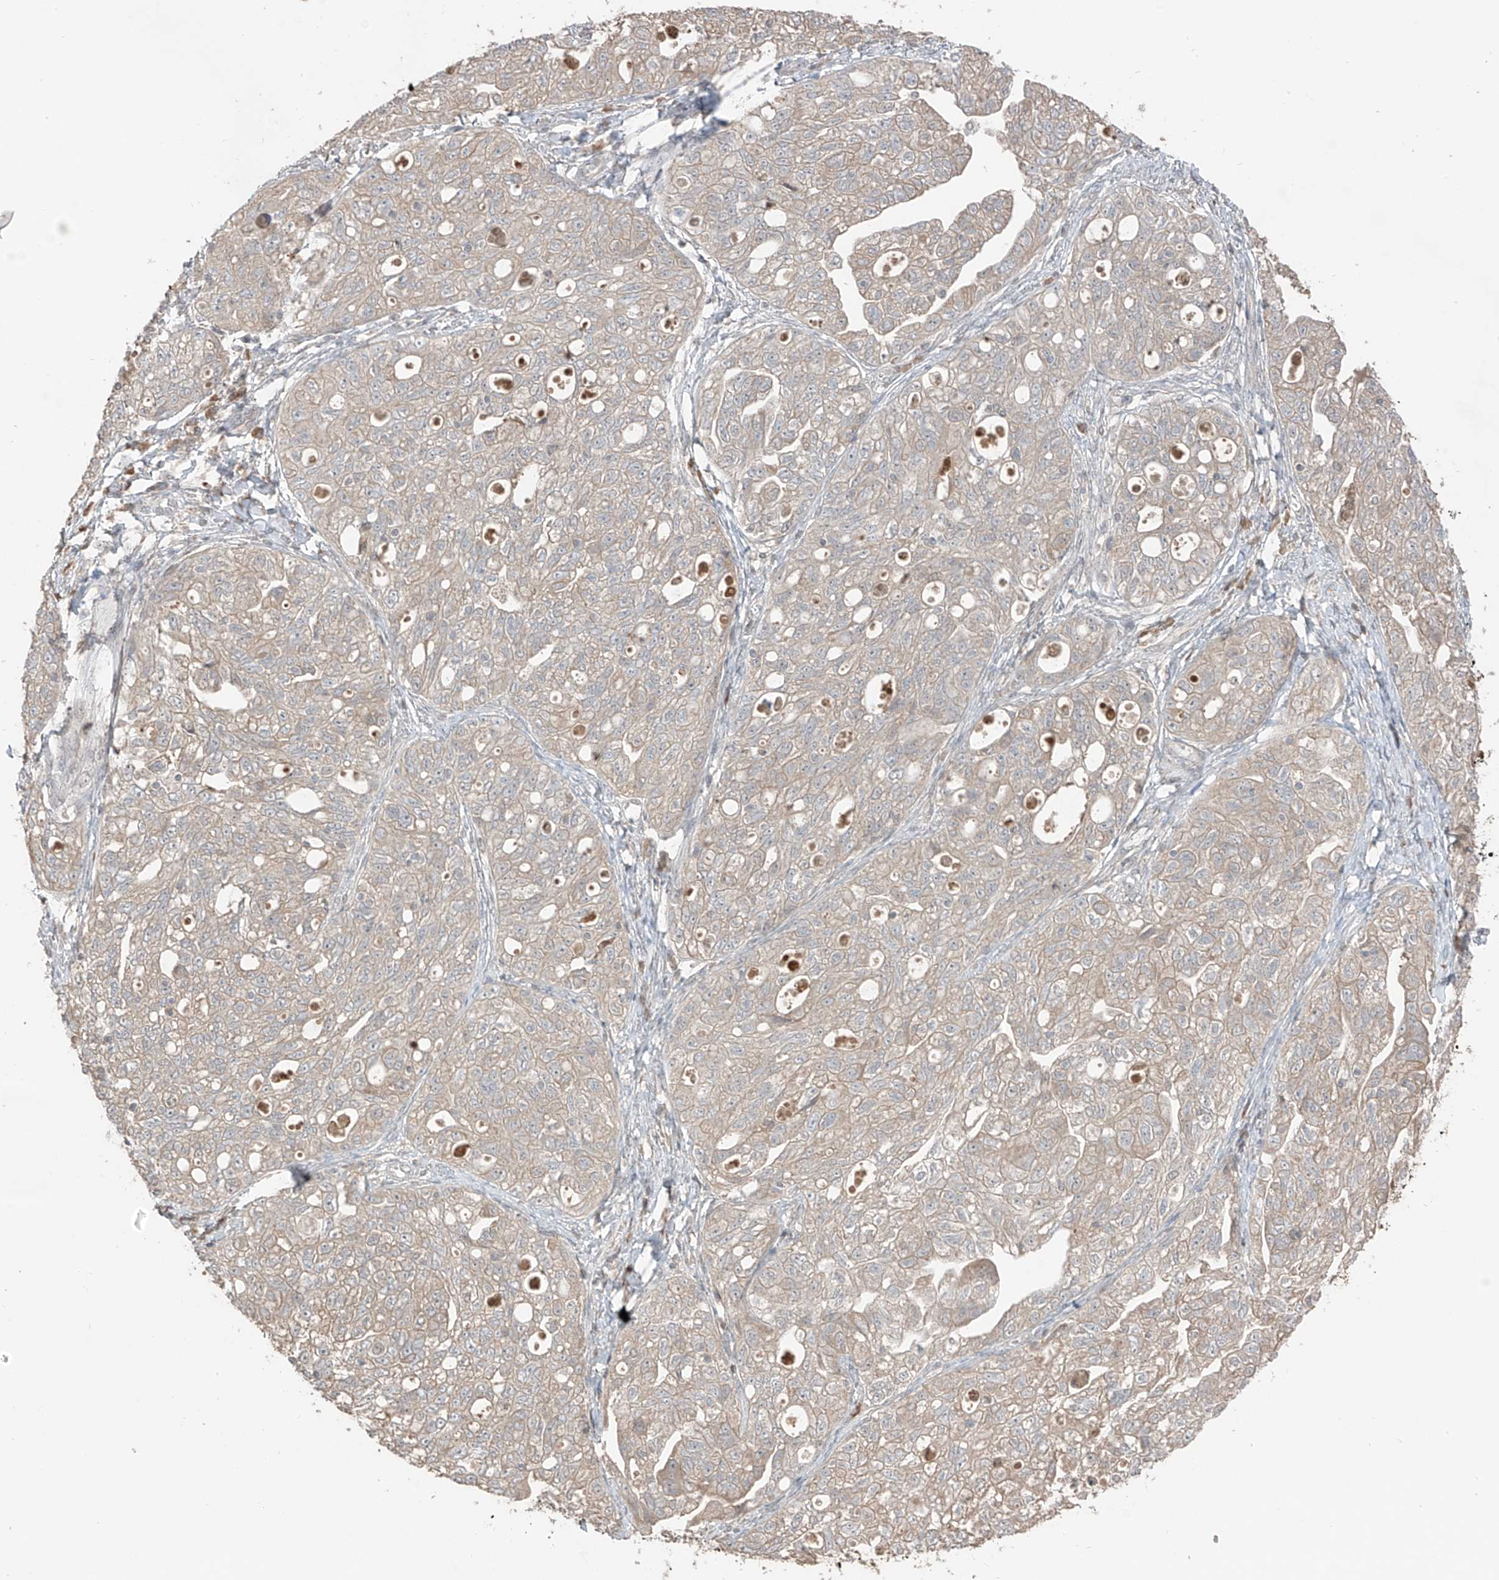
{"staining": {"intensity": "negative", "quantity": "none", "location": "none"}, "tissue": "ovarian cancer", "cell_type": "Tumor cells", "image_type": "cancer", "snomed": [{"axis": "morphology", "description": "Carcinoma, NOS"}, {"axis": "morphology", "description": "Cystadenocarcinoma, serous, NOS"}, {"axis": "topography", "description": "Ovary"}], "caption": "Image shows no significant protein staining in tumor cells of ovarian serous cystadenocarcinoma. Nuclei are stained in blue.", "gene": "COLGALT2", "patient": {"sex": "female", "age": 69}}